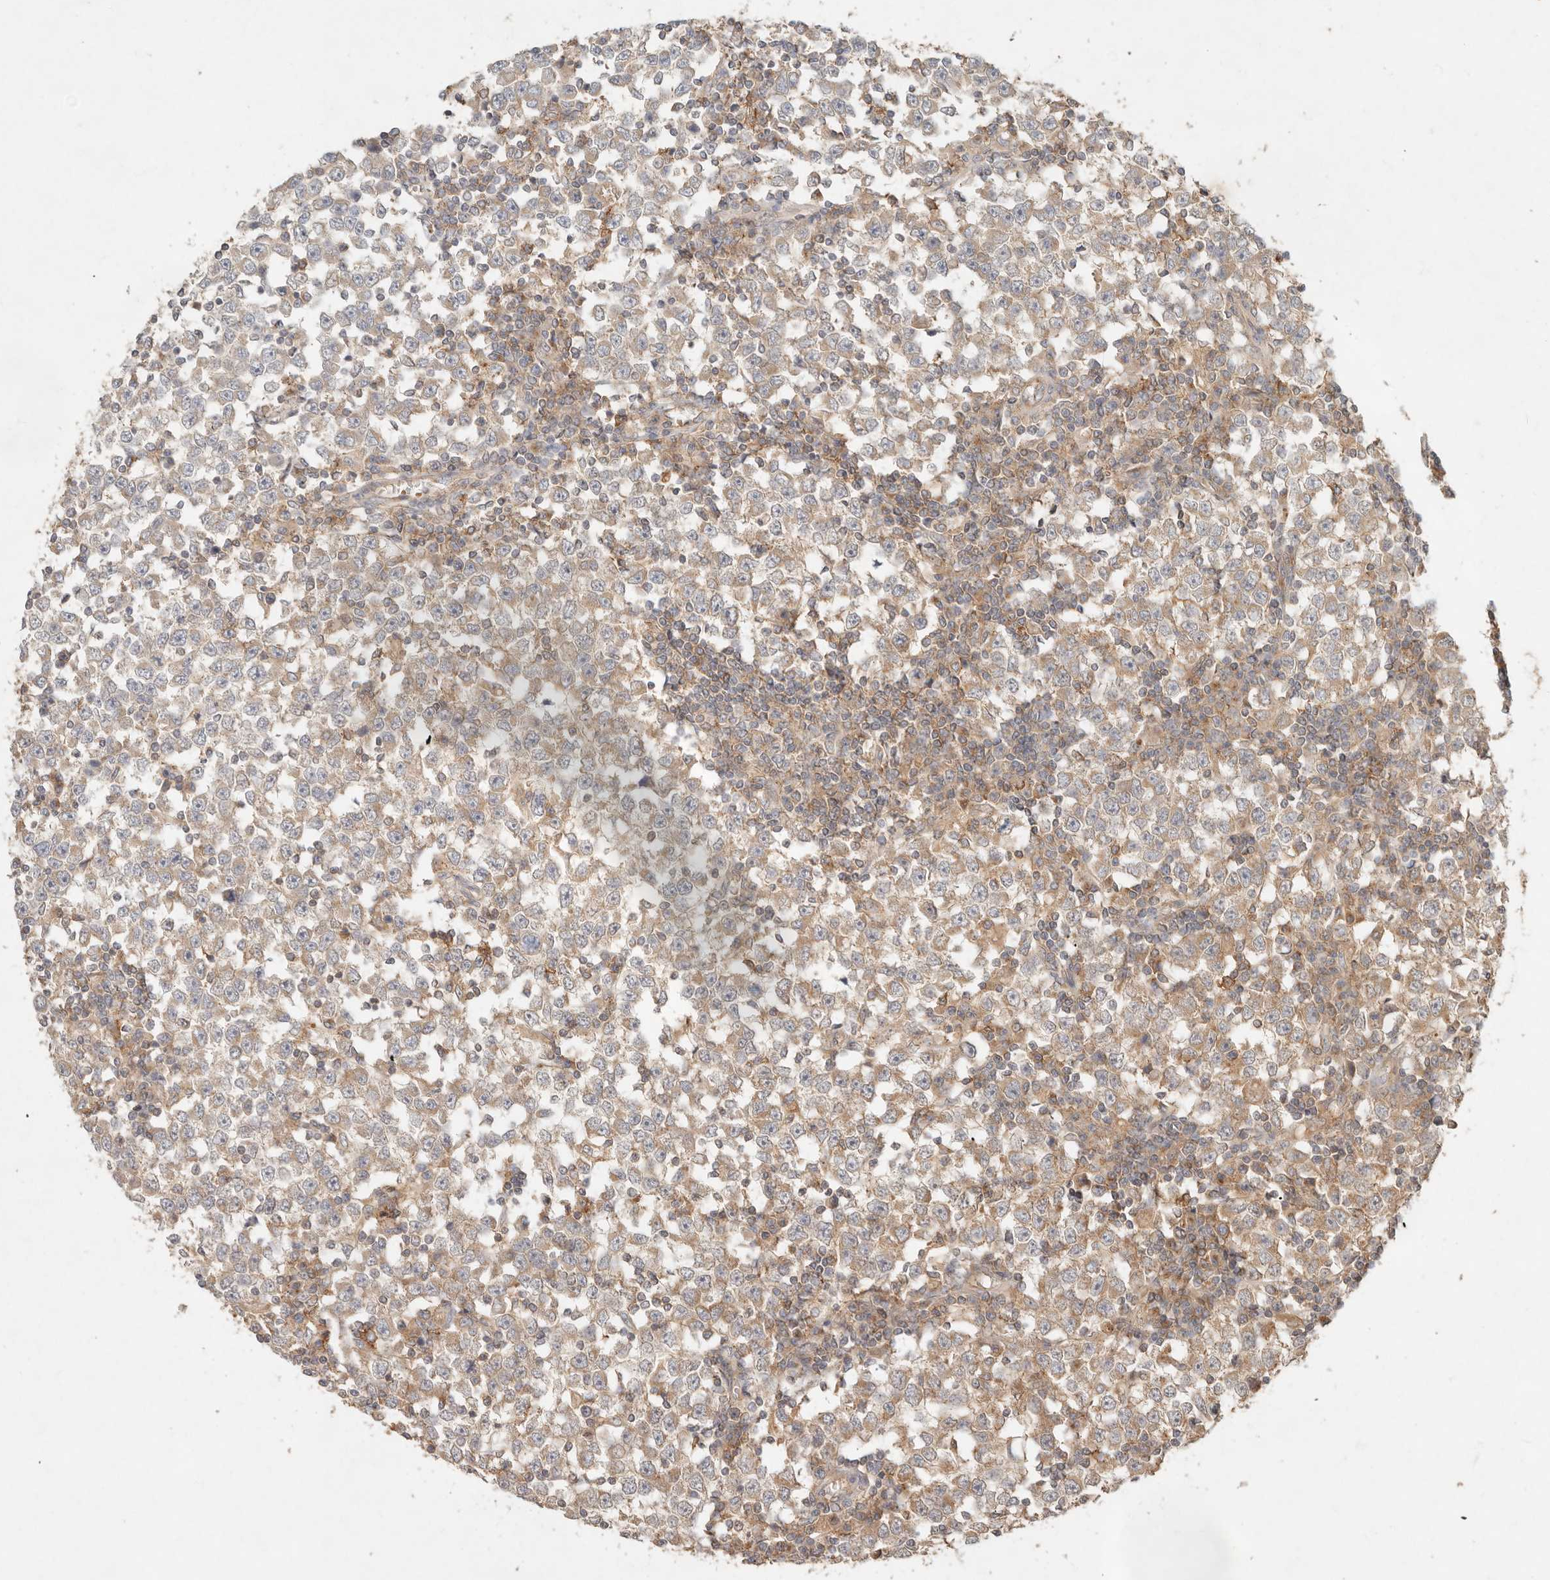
{"staining": {"intensity": "weak", "quantity": ">75%", "location": "cytoplasmic/membranous"}, "tissue": "testis cancer", "cell_type": "Tumor cells", "image_type": "cancer", "snomed": [{"axis": "morphology", "description": "Seminoma, NOS"}, {"axis": "topography", "description": "Testis"}], "caption": "A photomicrograph of testis seminoma stained for a protein reveals weak cytoplasmic/membranous brown staining in tumor cells.", "gene": "HECTD3", "patient": {"sex": "male", "age": 65}}